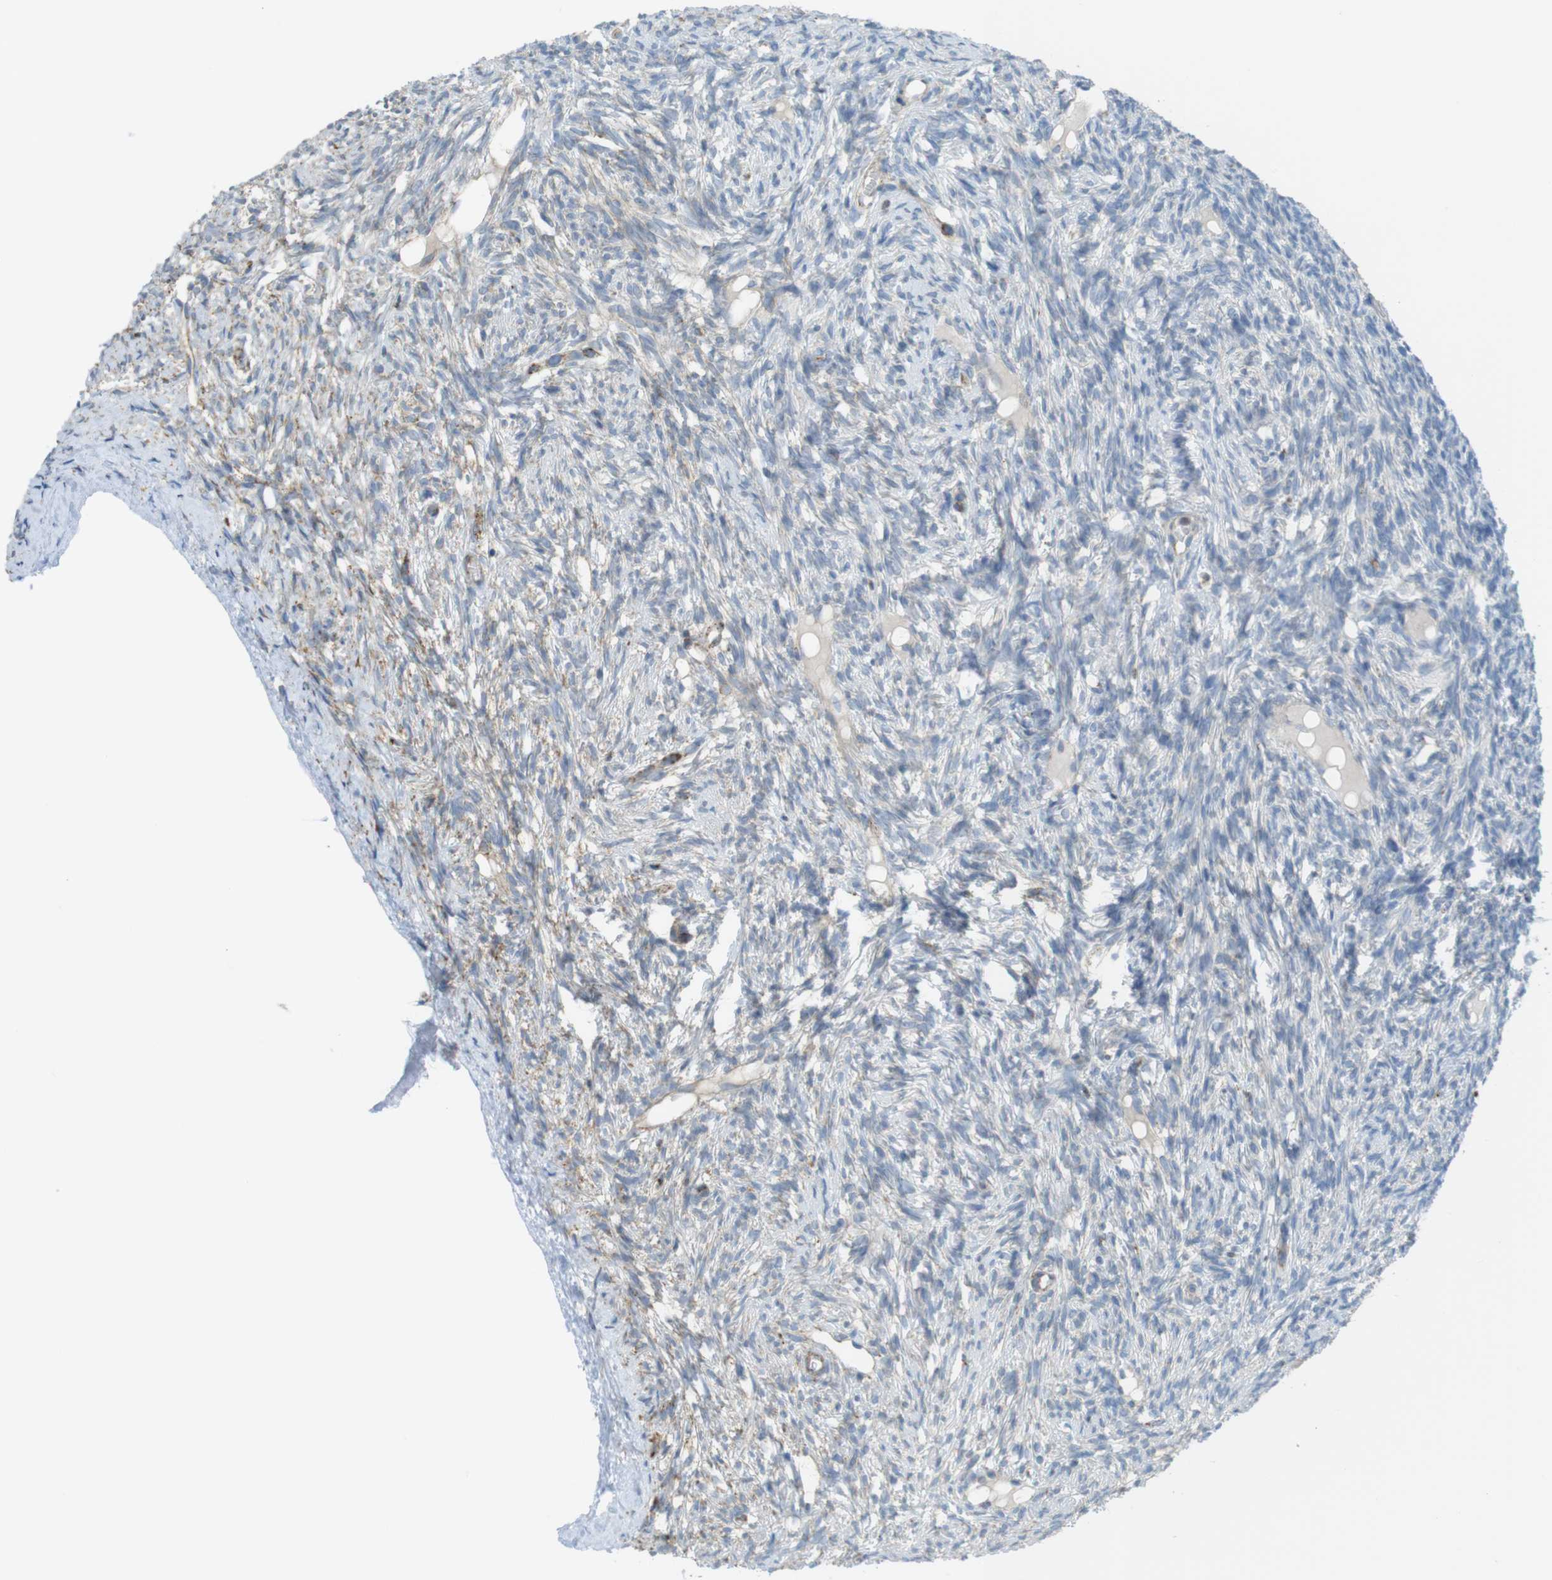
{"staining": {"intensity": "moderate", "quantity": "25%-75%", "location": "cytoplasmic/membranous"}, "tissue": "ovary", "cell_type": "Follicle cells", "image_type": "normal", "snomed": [{"axis": "morphology", "description": "Normal tissue, NOS"}, {"axis": "topography", "description": "Ovary"}], "caption": "Protein staining by immunohistochemistry shows moderate cytoplasmic/membranous positivity in approximately 25%-75% of follicle cells in benign ovary.", "gene": "GRIK1", "patient": {"sex": "female", "age": 33}}